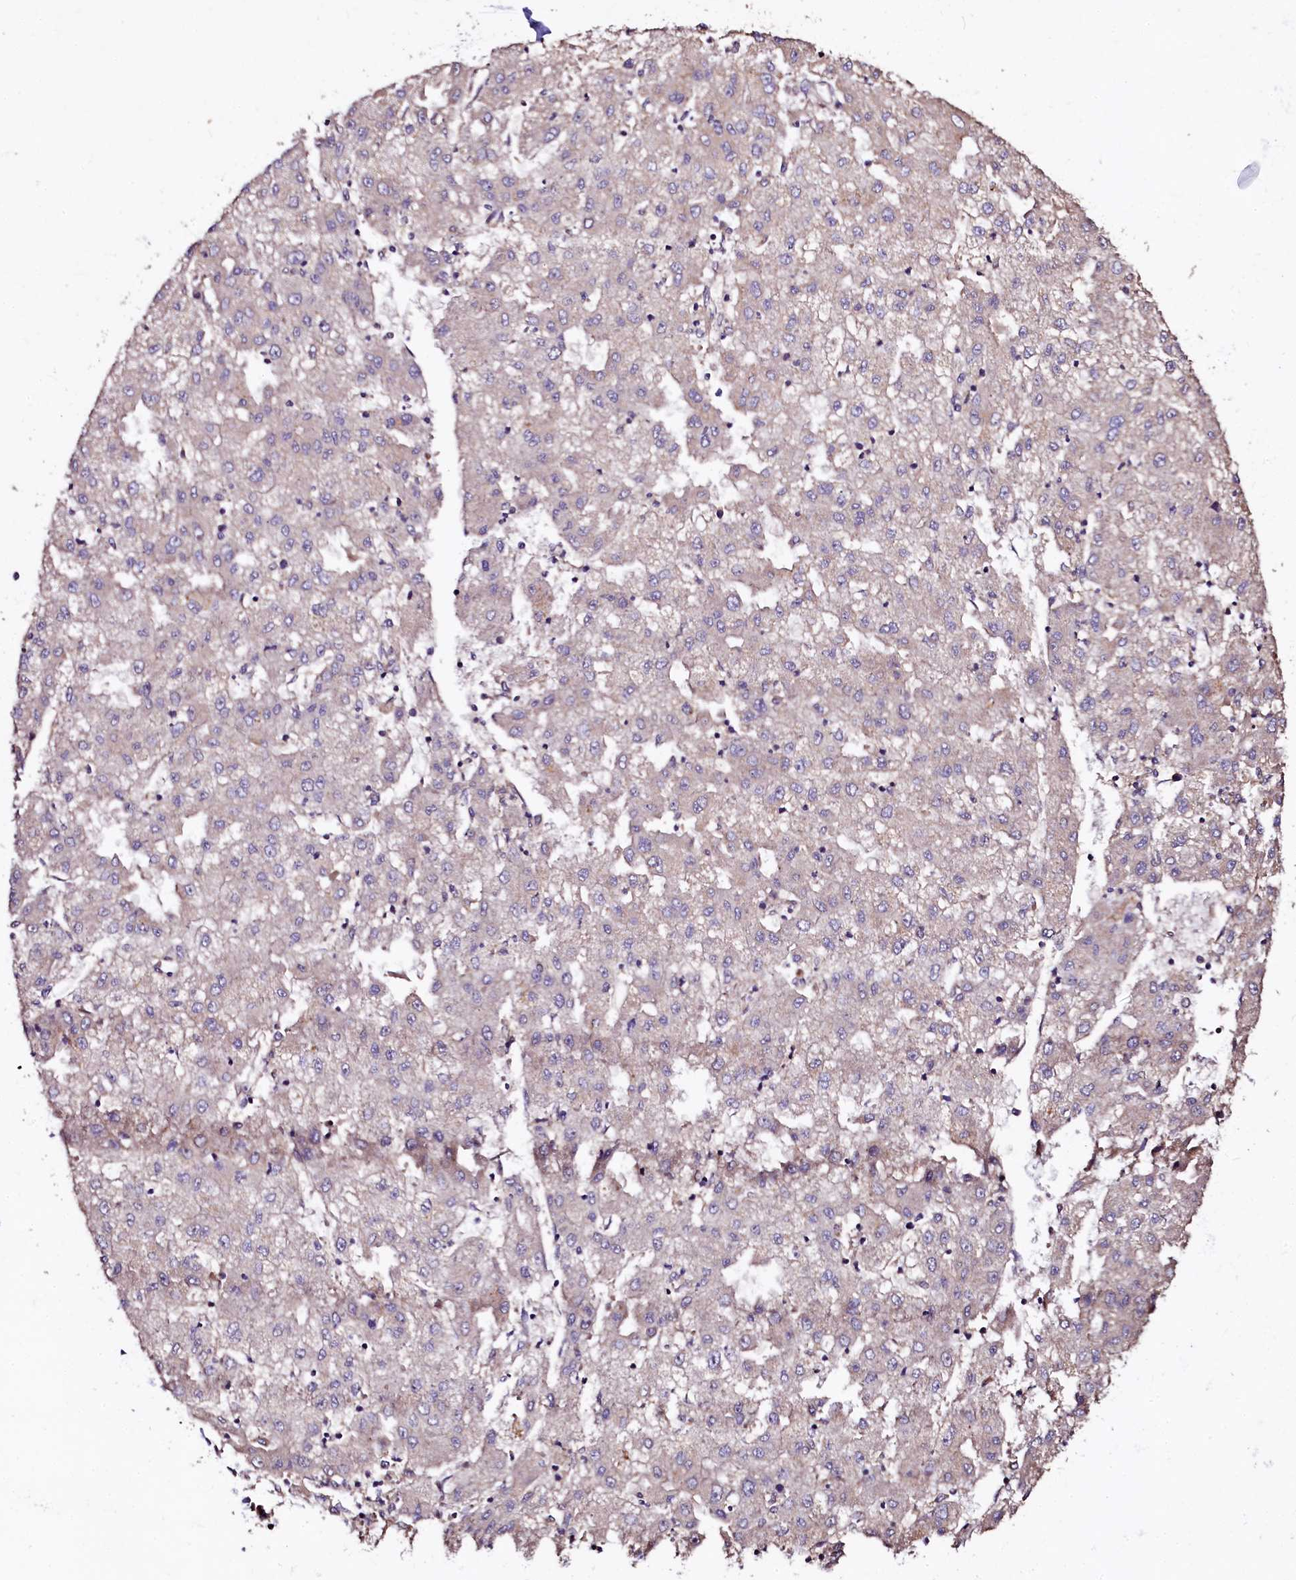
{"staining": {"intensity": "negative", "quantity": "none", "location": "none"}, "tissue": "liver cancer", "cell_type": "Tumor cells", "image_type": "cancer", "snomed": [{"axis": "morphology", "description": "Carcinoma, Hepatocellular, NOS"}, {"axis": "topography", "description": "Liver"}], "caption": "Hepatocellular carcinoma (liver) was stained to show a protein in brown. There is no significant expression in tumor cells.", "gene": "APPL2", "patient": {"sex": "male", "age": 72}}